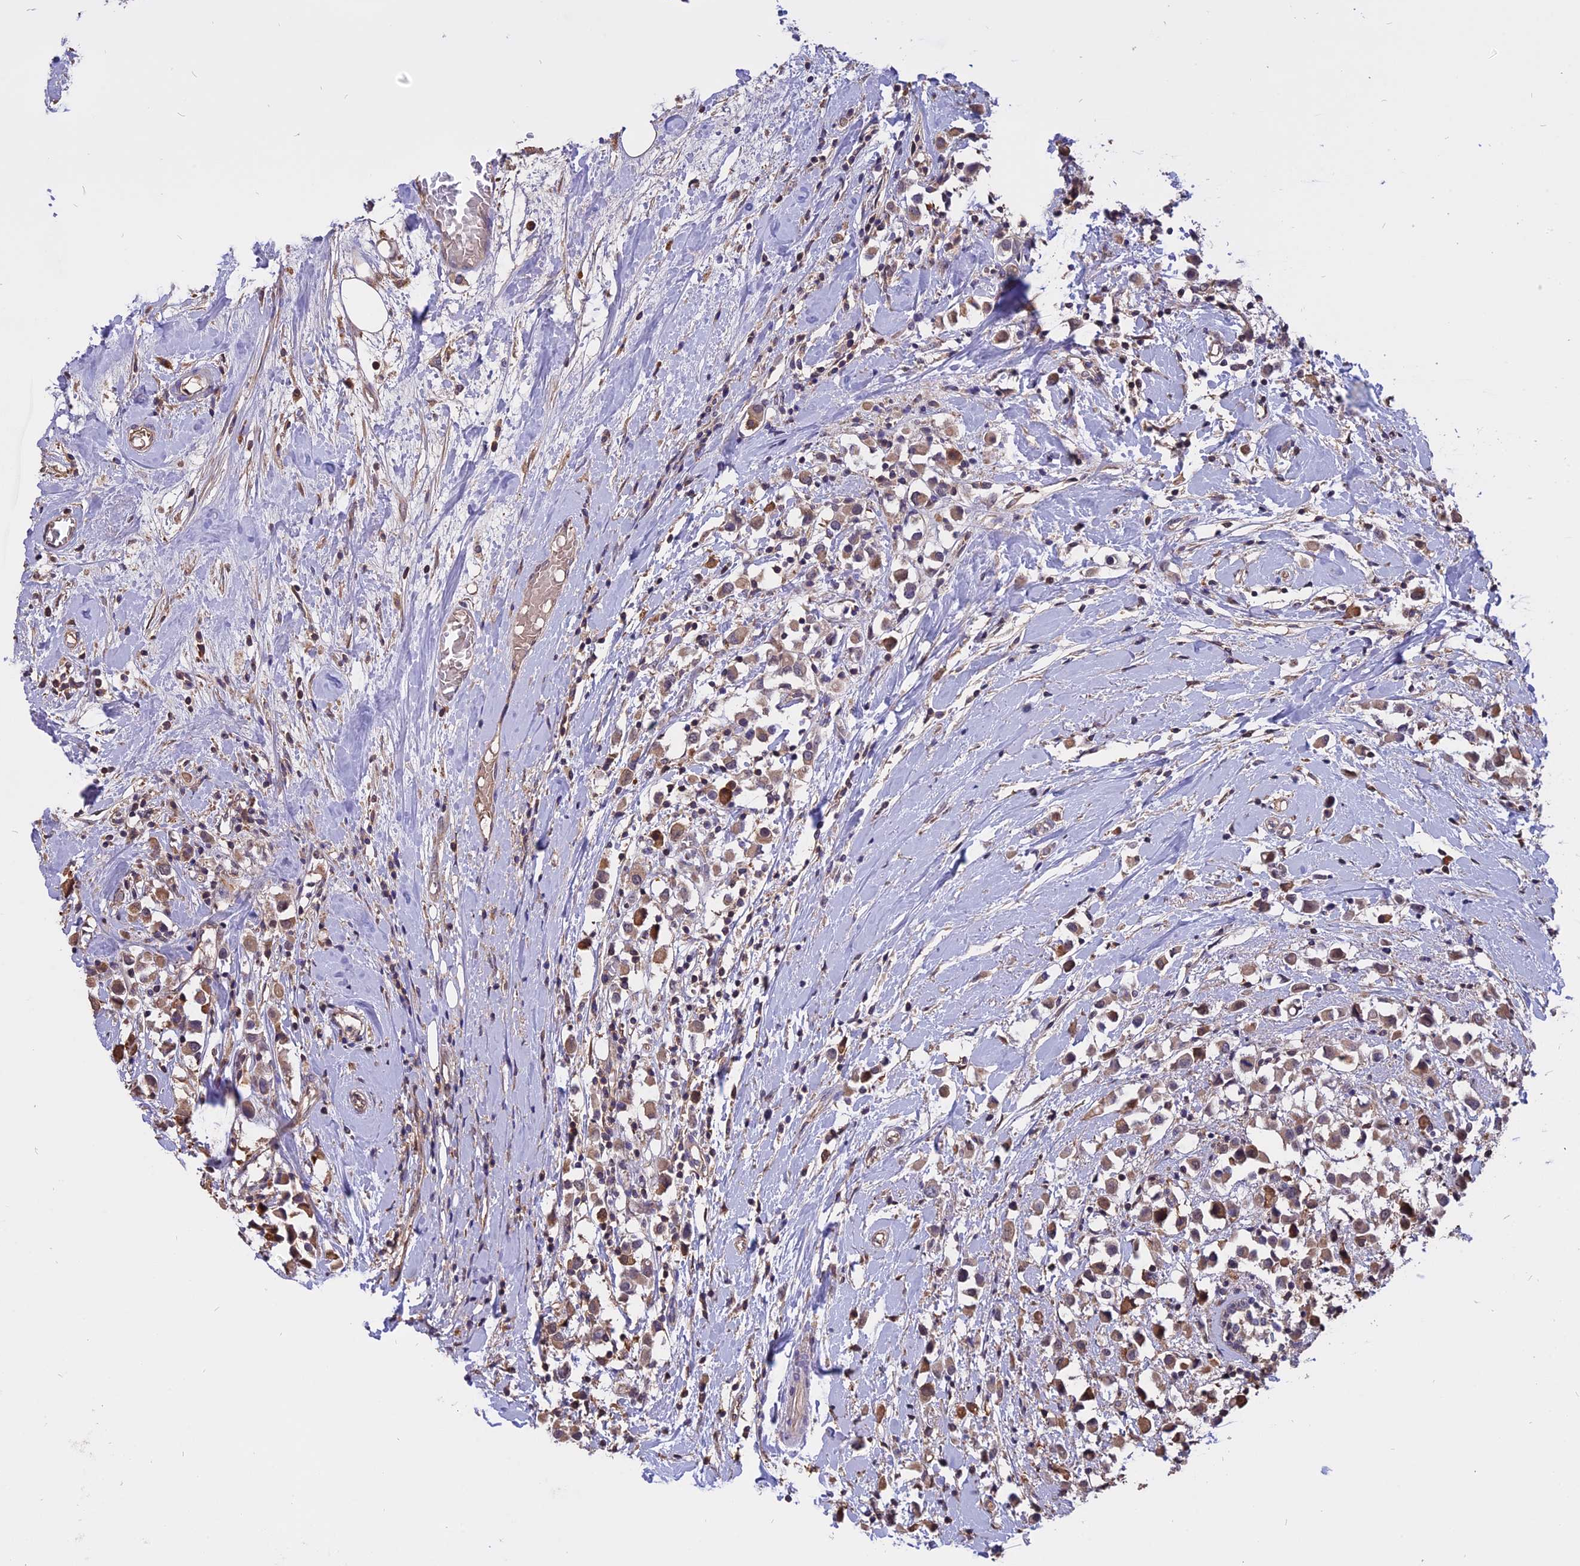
{"staining": {"intensity": "weak", "quantity": ">75%", "location": "cytoplasmic/membranous"}, "tissue": "breast cancer", "cell_type": "Tumor cells", "image_type": "cancer", "snomed": [{"axis": "morphology", "description": "Duct carcinoma"}, {"axis": "topography", "description": "Breast"}], "caption": "Immunohistochemical staining of human breast infiltrating ductal carcinoma shows low levels of weak cytoplasmic/membranous protein expression in approximately >75% of tumor cells. (Stains: DAB in brown, nuclei in blue, Microscopy: brightfield microscopy at high magnification).", "gene": "CARMIL2", "patient": {"sex": "female", "age": 61}}